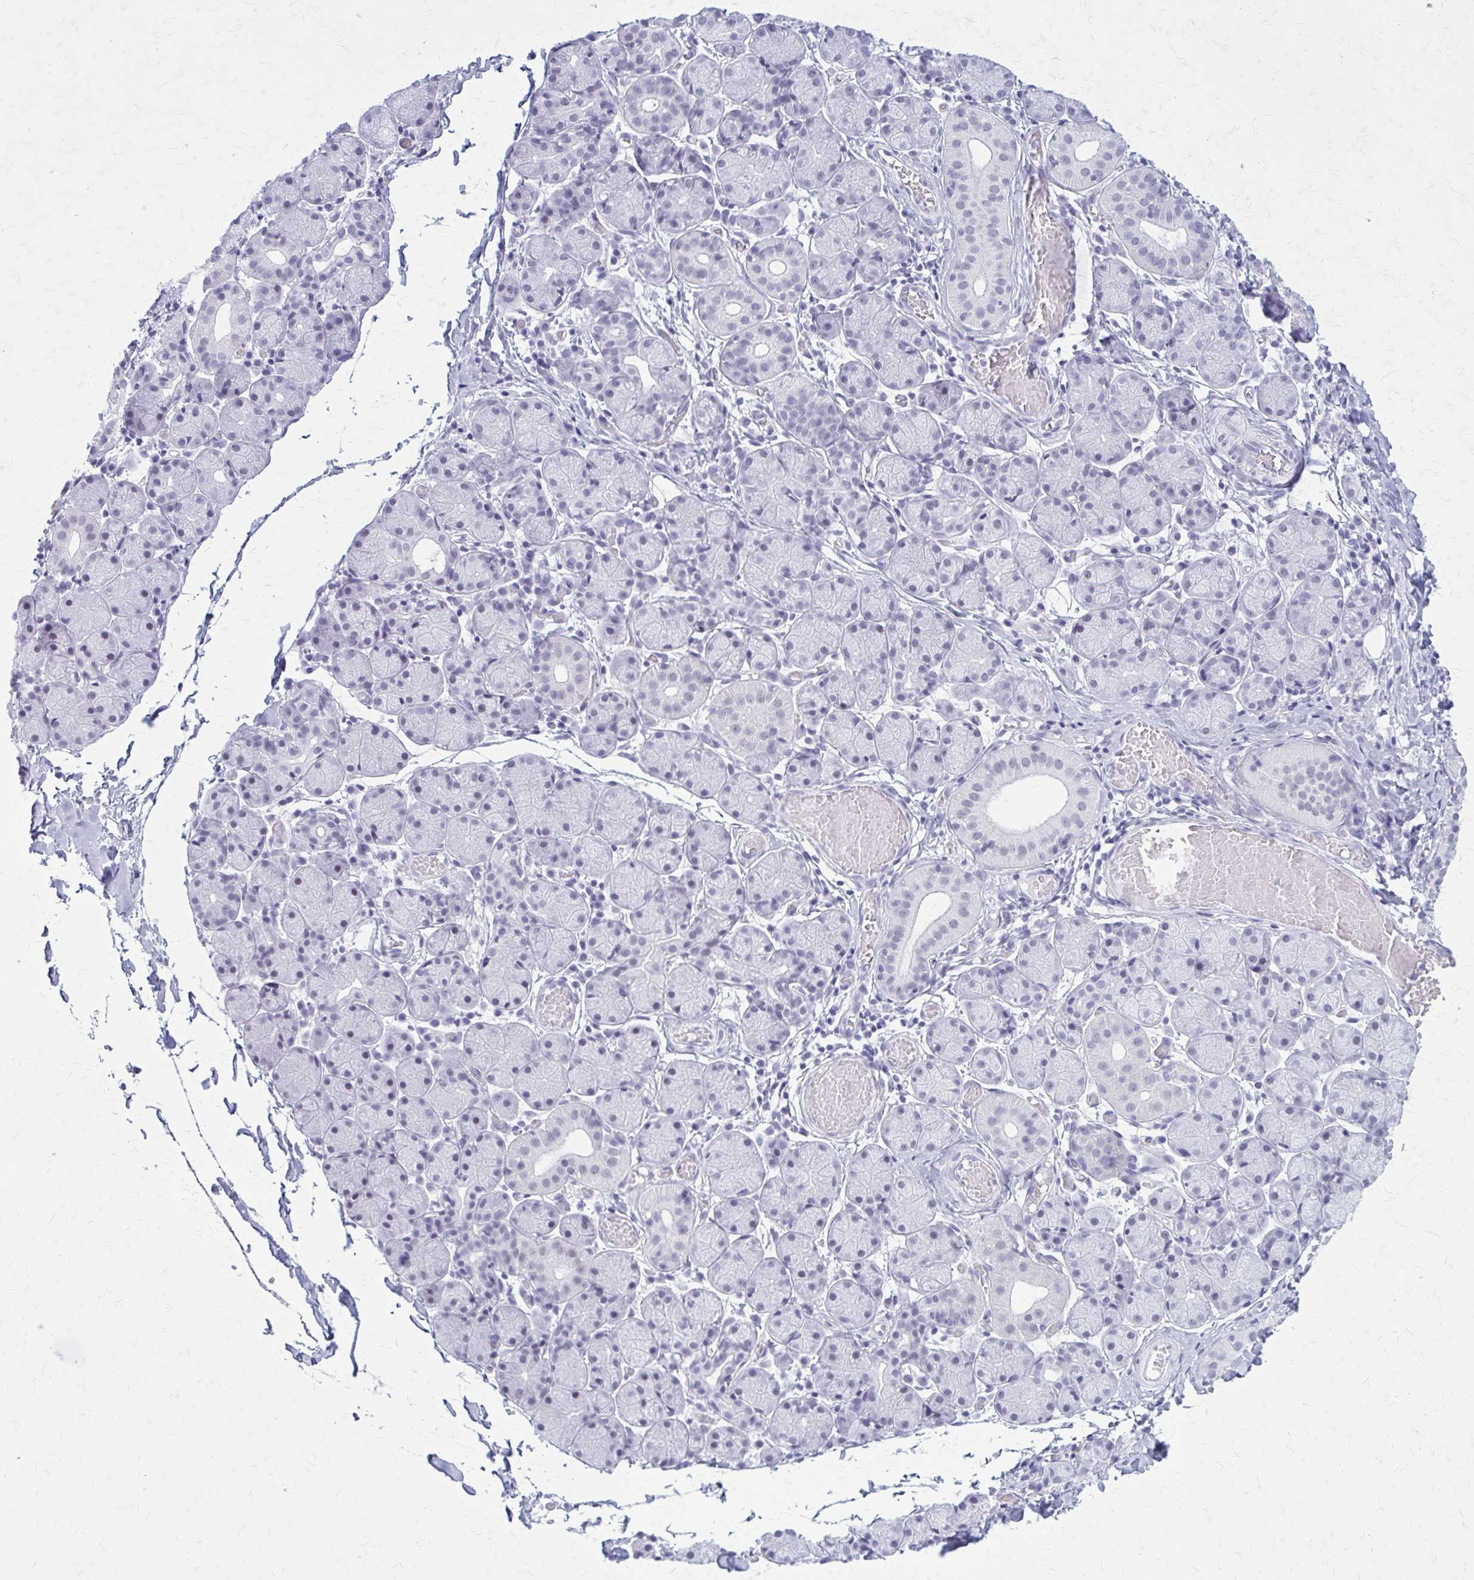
{"staining": {"intensity": "negative", "quantity": "none", "location": "none"}, "tissue": "salivary gland", "cell_type": "Glandular cells", "image_type": "normal", "snomed": [{"axis": "morphology", "description": "Normal tissue, NOS"}, {"axis": "topography", "description": "Salivary gland"}], "caption": "Immunohistochemistry (IHC) of benign human salivary gland demonstrates no staining in glandular cells.", "gene": "GAD1", "patient": {"sex": "female", "age": 24}}